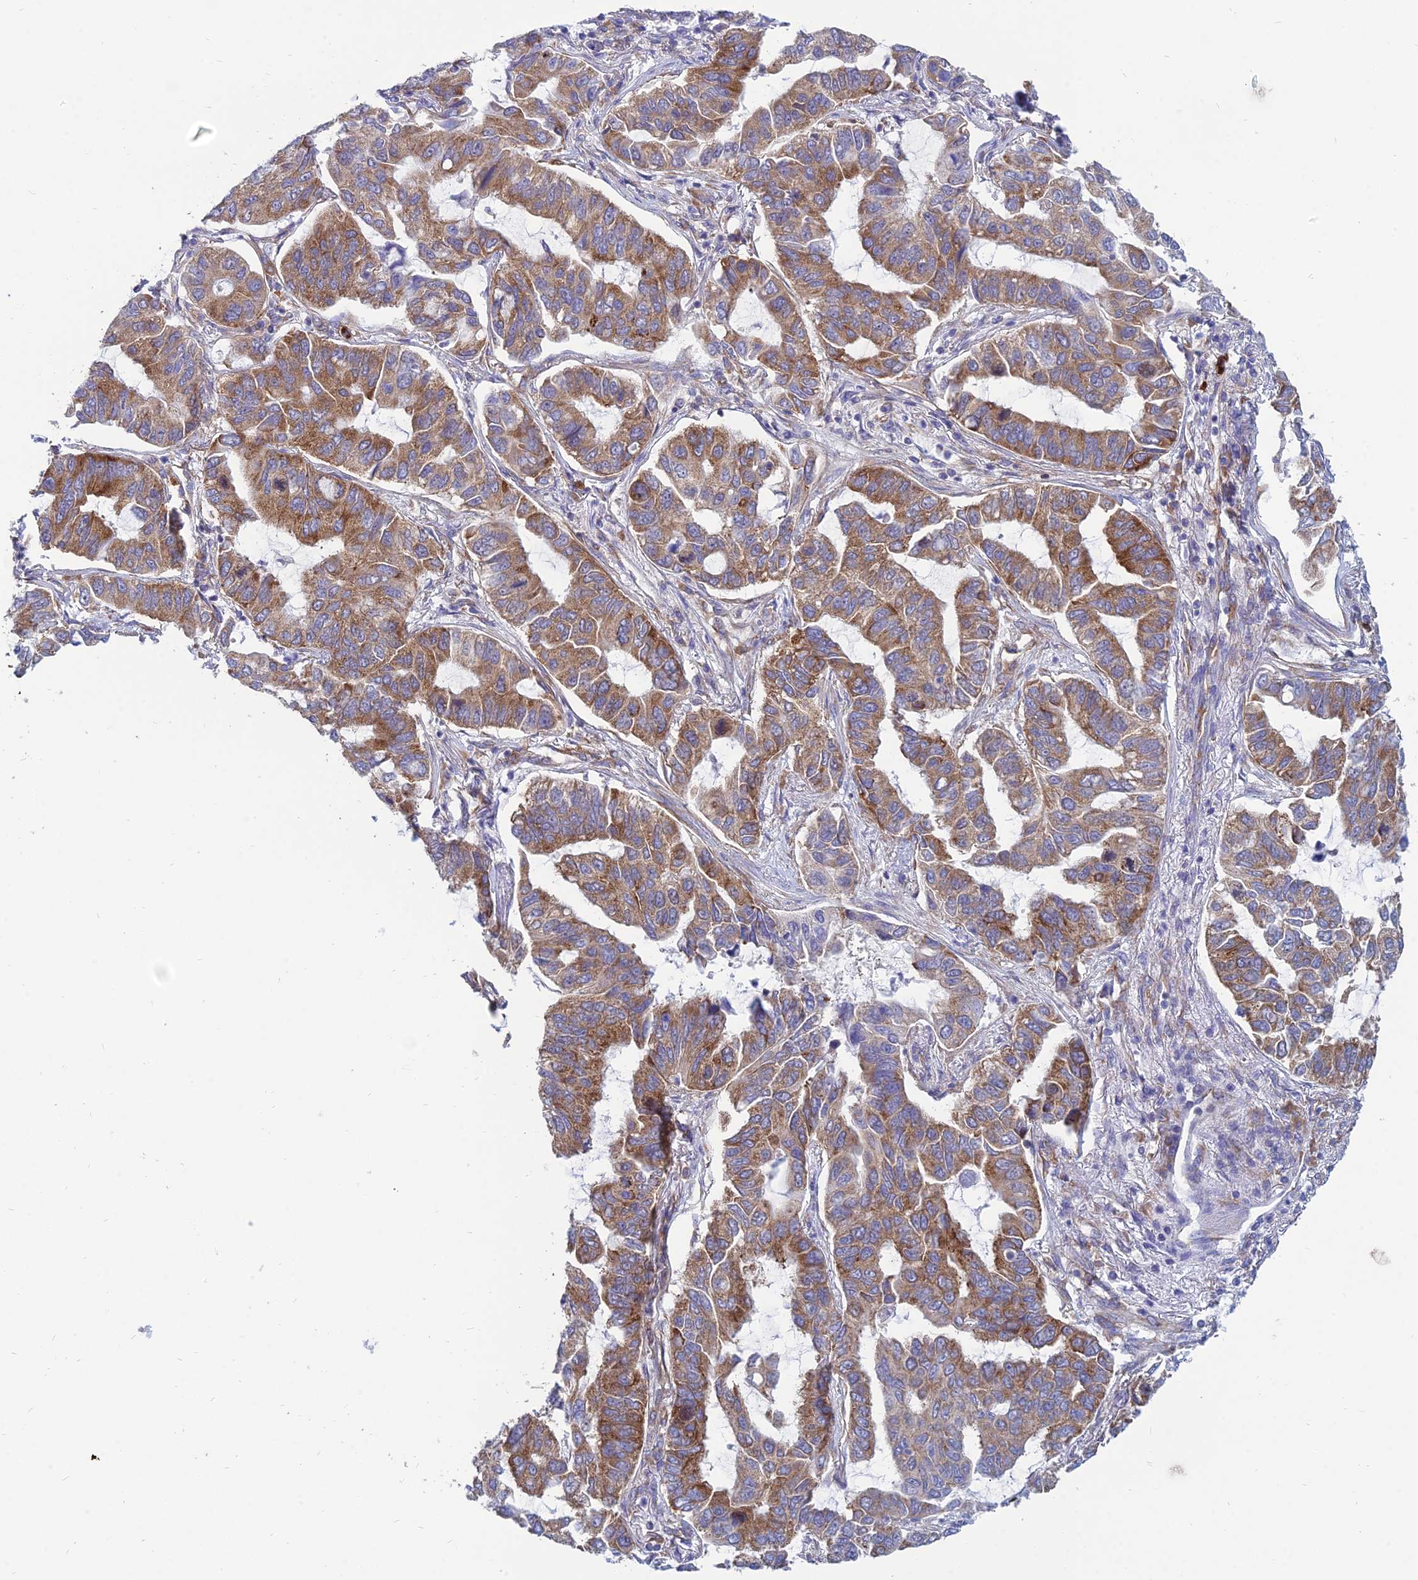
{"staining": {"intensity": "moderate", "quantity": ">75%", "location": "cytoplasmic/membranous"}, "tissue": "lung cancer", "cell_type": "Tumor cells", "image_type": "cancer", "snomed": [{"axis": "morphology", "description": "Adenocarcinoma, NOS"}, {"axis": "topography", "description": "Lung"}], "caption": "The immunohistochemical stain labels moderate cytoplasmic/membranous expression in tumor cells of lung cancer (adenocarcinoma) tissue.", "gene": "TXLNA", "patient": {"sex": "male", "age": 64}}